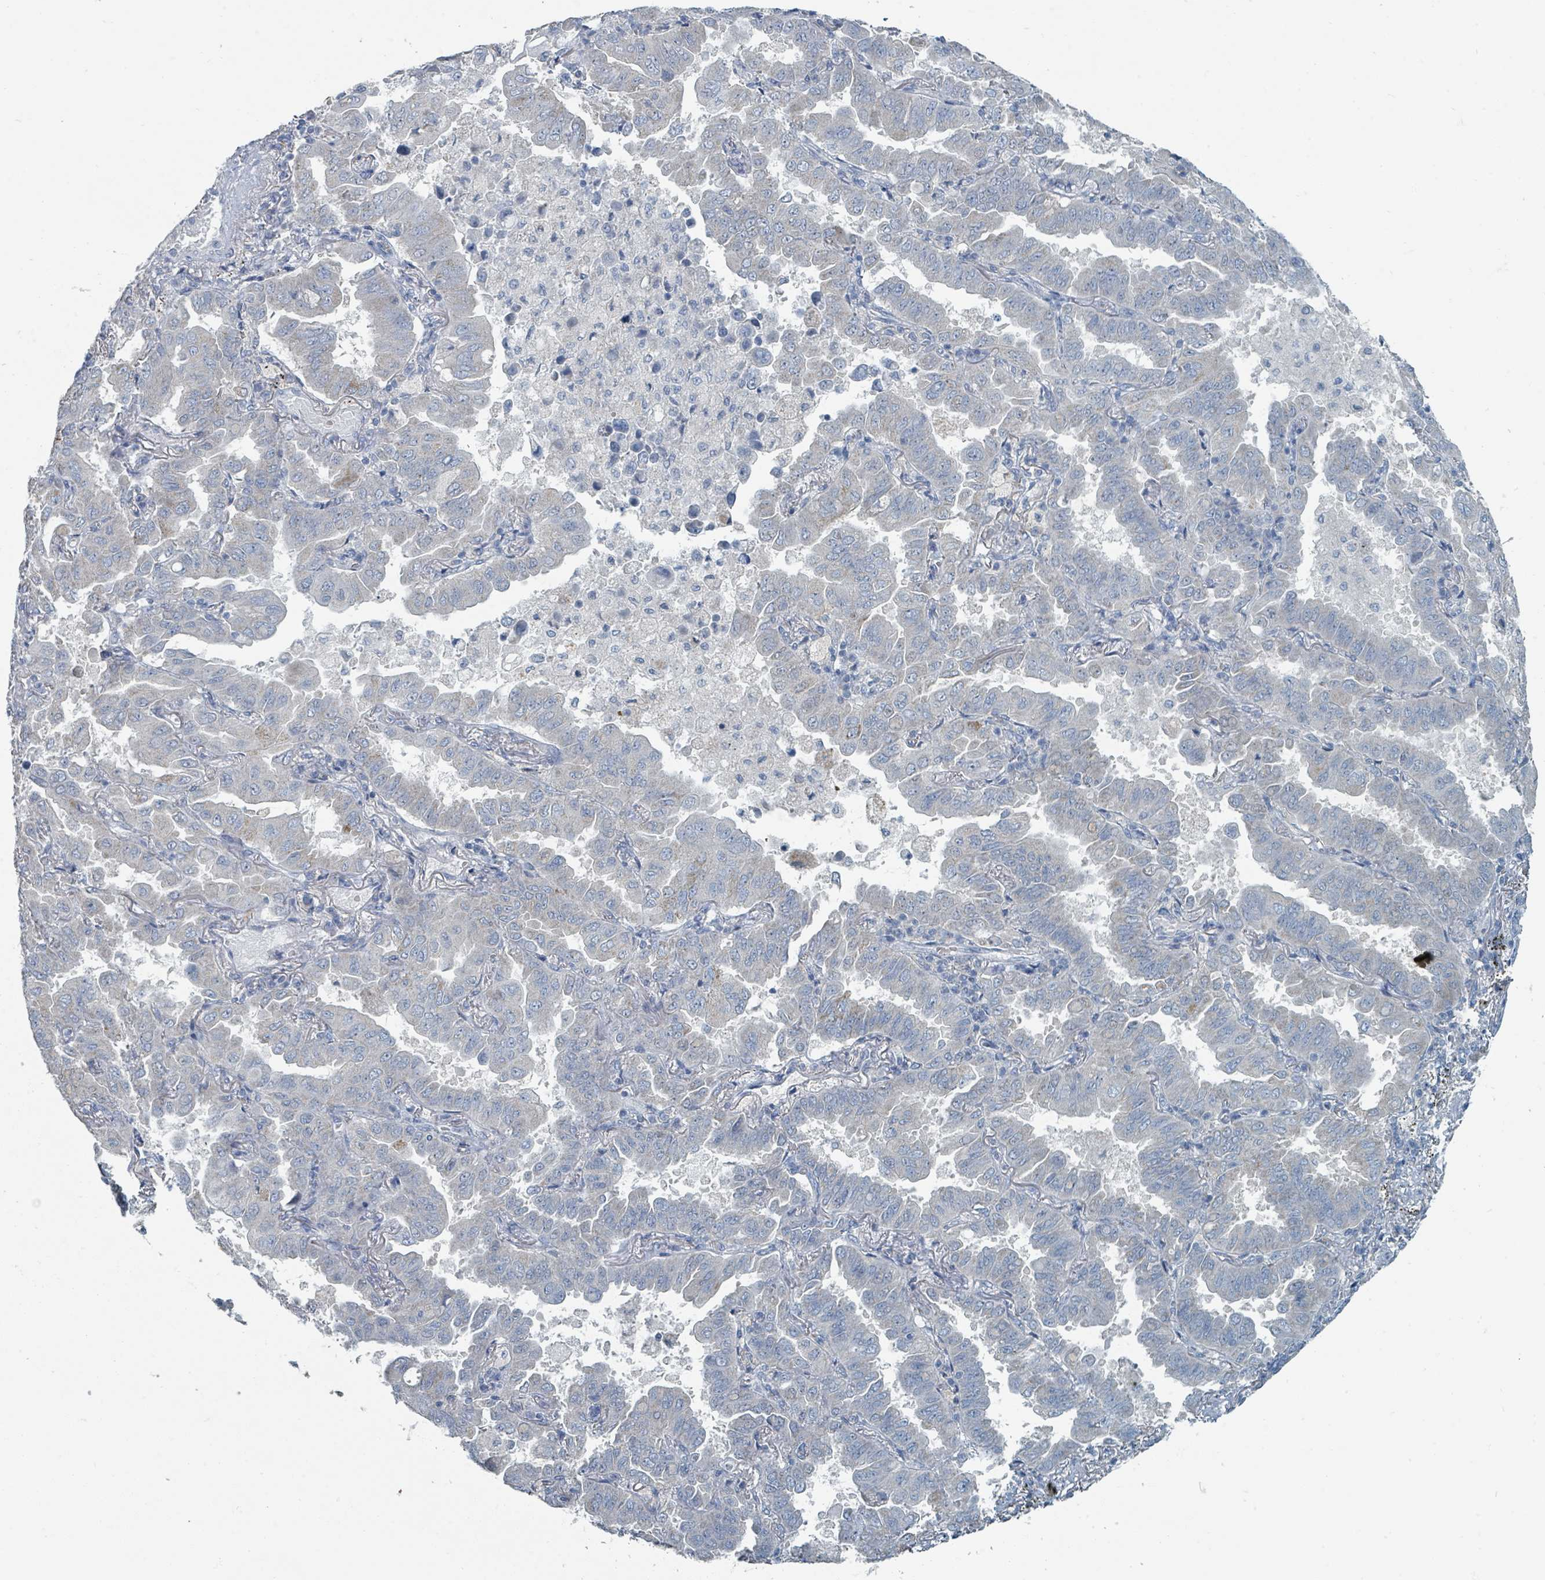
{"staining": {"intensity": "negative", "quantity": "none", "location": "none"}, "tissue": "lung cancer", "cell_type": "Tumor cells", "image_type": "cancer", "snomed": [{"axis": "morphology", "description": "Adenocarcinoma, NOS"}, {"axis": "topography", "description": "Lung"}], "caption": "IHC histopathology image of neoplastic tissue: lung cancer (adenocarcinoma) stained with DAB demonstrates no significant protein staining in tumor cells.", "gene": "RASA4", "patient": {"sex": "male", "age": 64}}